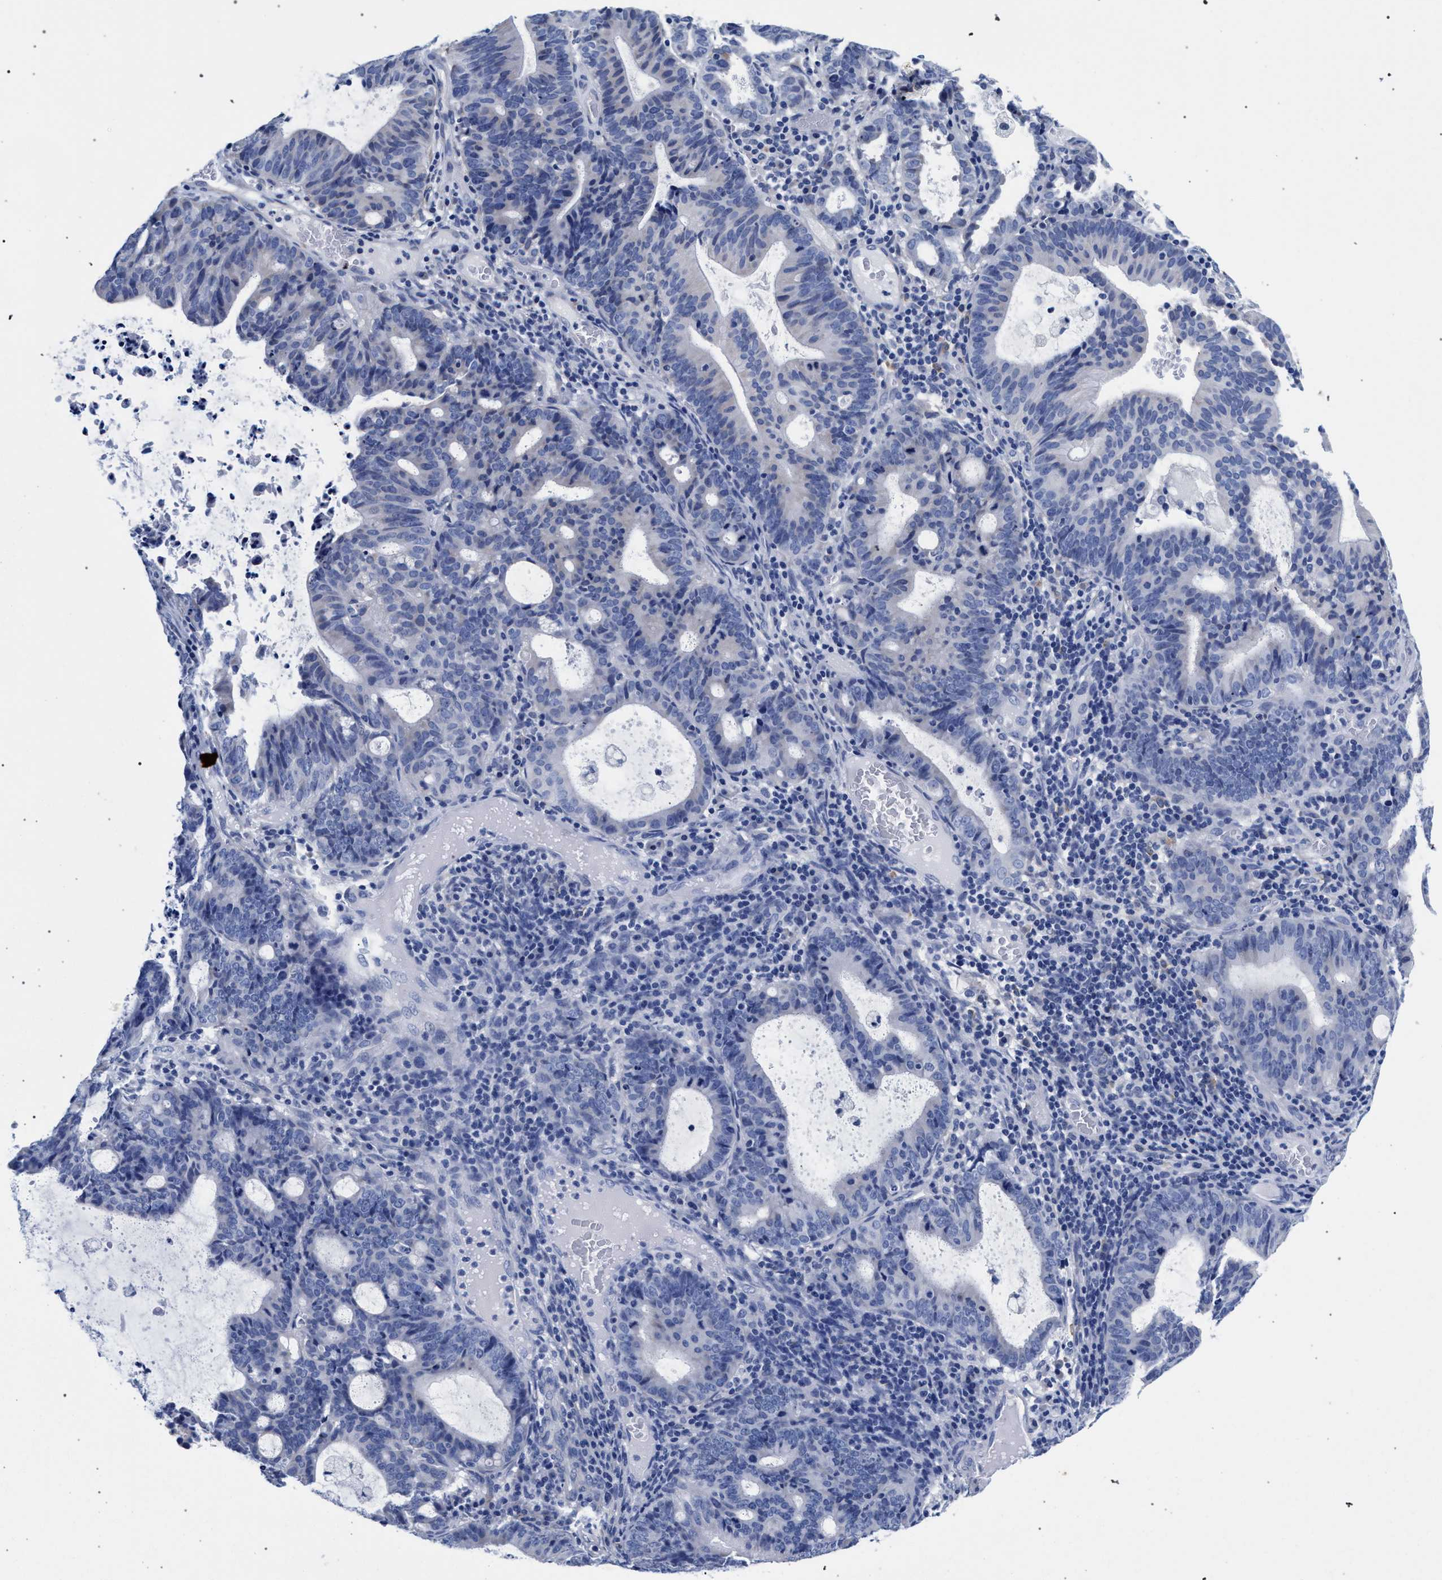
{"staining": {"intensity": "negative", "quantity": "none", "location": "none"}, "tissue": "endometrial cancer", "cell_type": "Tumor cells", "image_type": "cancer", "snomed": [{"axis": "morphology", "description": "Adenocarcinoma, NOS"}, {"axis": "topography", "description": "Uterus"}], "caption": "This is a photomicrograph of immunohistochemistry staining of adenocarcinoma (endometrial), which shows no staining in tumor cells.", "gene": "AKAP4", "patient": {"sex": "female", "age": 83}}